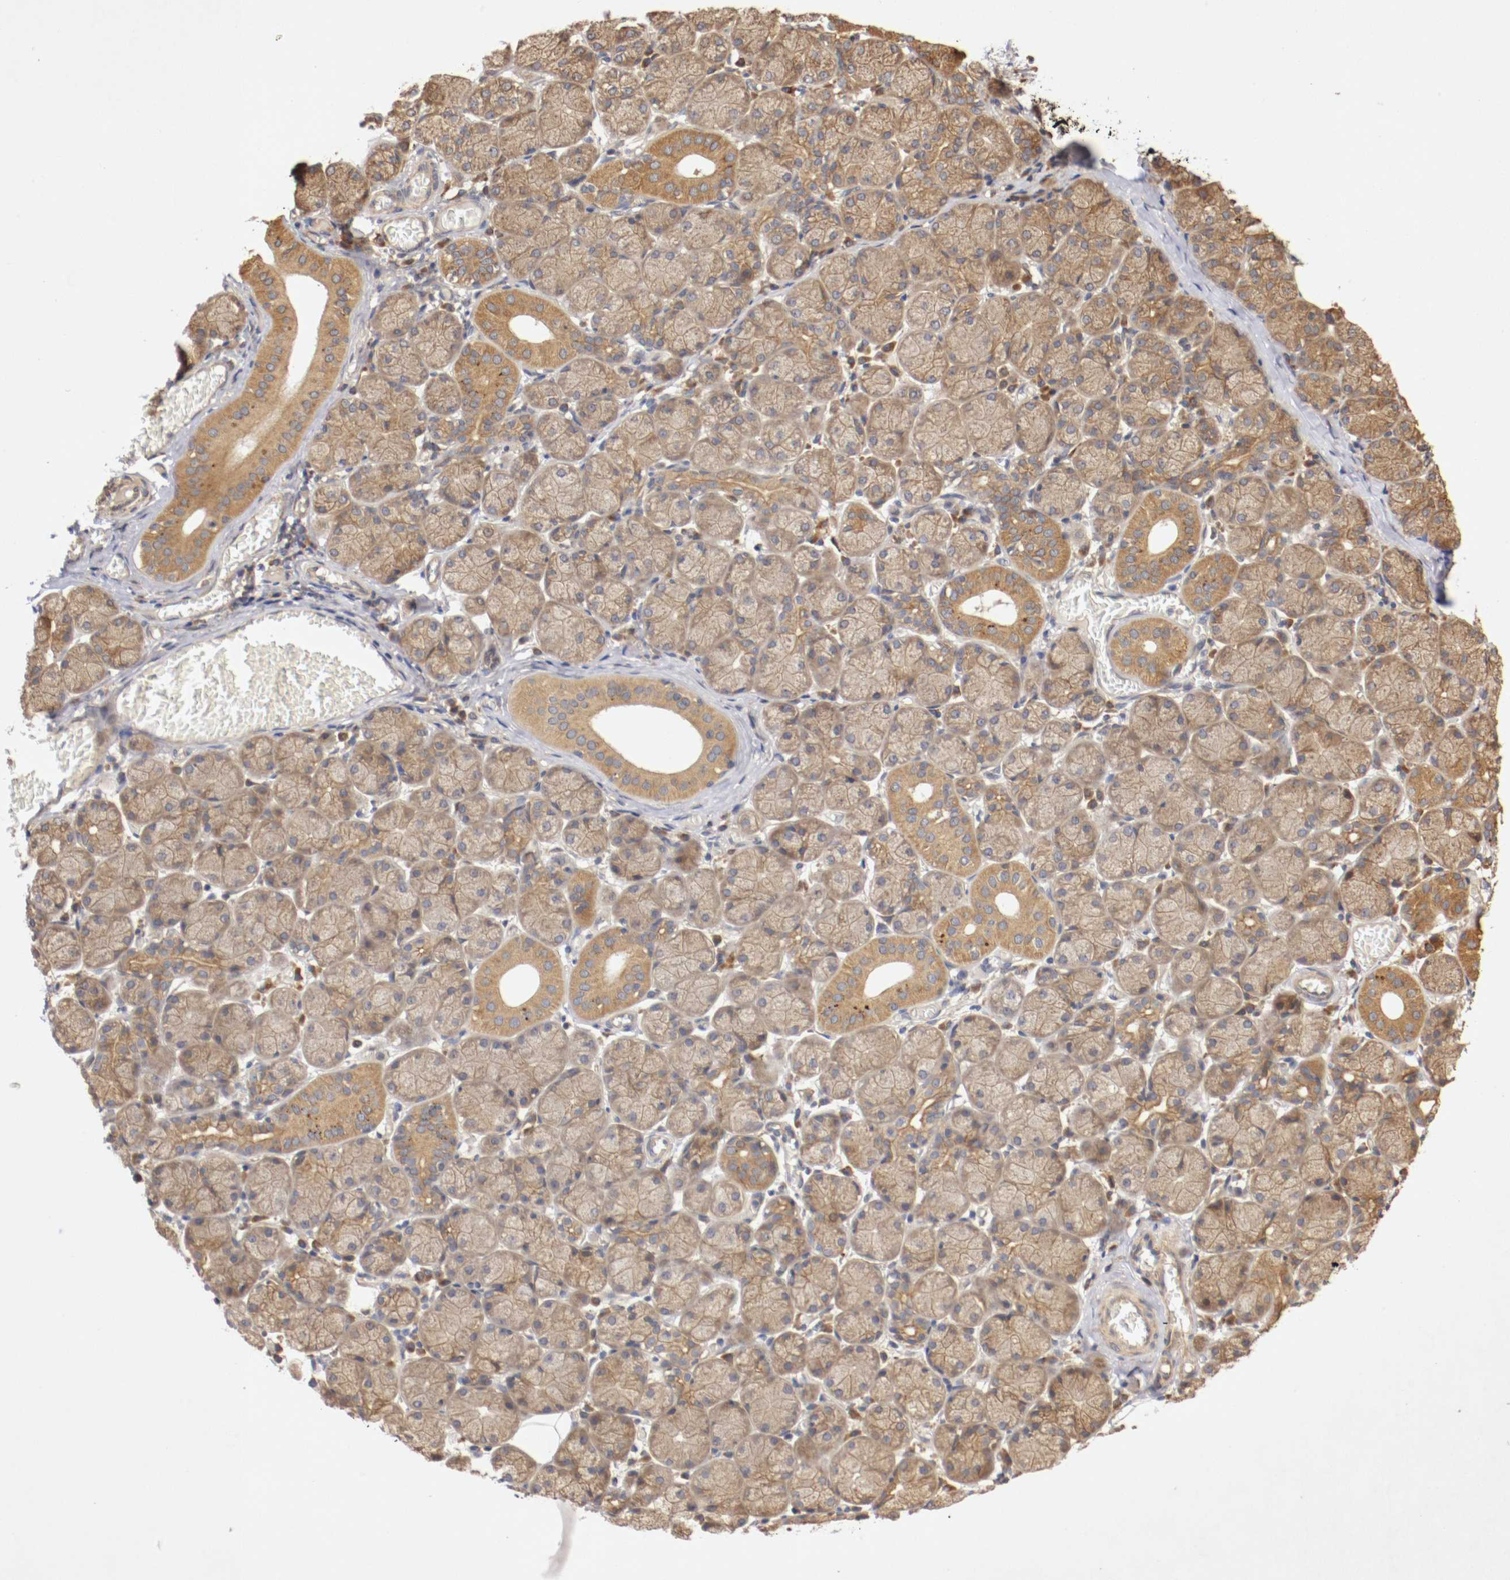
{"staining": {"intensity": "moderate", "quantity": "25%-75%", "location": "cytoplasmic/membranous"}, "tissue": "salivary gland", "cell_type": "Glandular cells", "image_type": "normal", "snomed": [{"axis": "morphology", "description": "Normal tissue, NOS"}, {"axis": "topography", "description": "Salivary gland"}], "caption": "Benign salivary gland was stained to show a protein in brown. There is medium levels of moderate cytoplasmic/membranous staining in about 25%-75% of glandular cells. The staining is performed using DAB brown chromogen to label protein expression. The nuclei are counter-stained blue using hematoxylin.", "gene": "VEZT", "patient": {"sex": "female", "age": 24}}